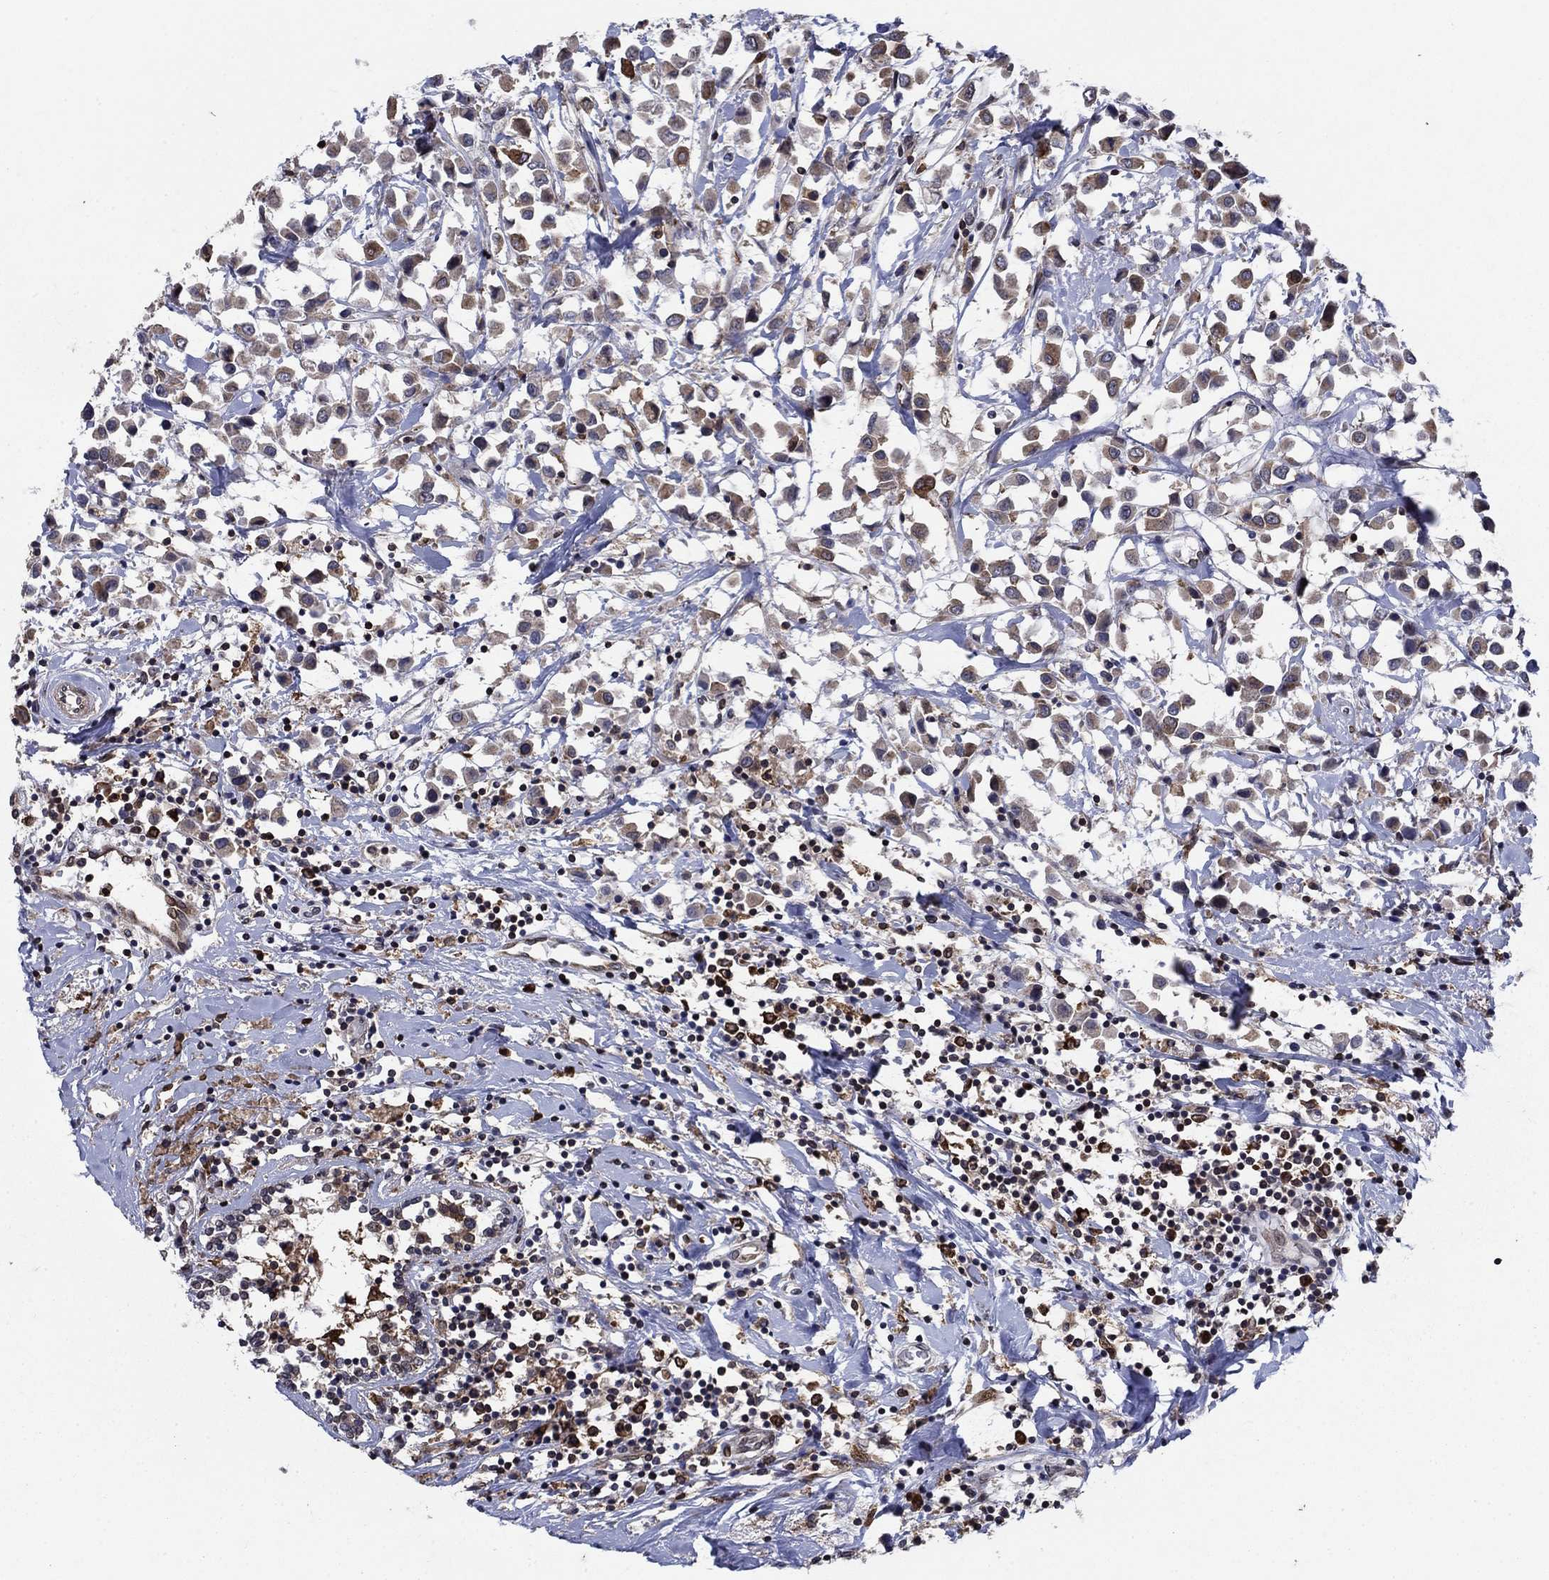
{"staining": {"intensity": "strong", "quantity": "<25%", "location": "cytoplasmic/membranous"}, "tissue": "breast cancer", "cell_type": "Tumor cells", "image_type": "cancer", "snomed": [{"axis": "morphology", "description": "Duct carcinoma"}, {"axis": "topography", "description": "Breast"}], "caption": "DAB (3,3'-diaminobenzidine) immunohistochemical staining of human invasive ductal carcinoma (breast) reveals strong cytoplasmic/membranous protein staining in about <25% of tumor cells. Nuclei are stained in blue.", "gene": "DHRS7", "patient": {"sex": "female", "age": 61}}